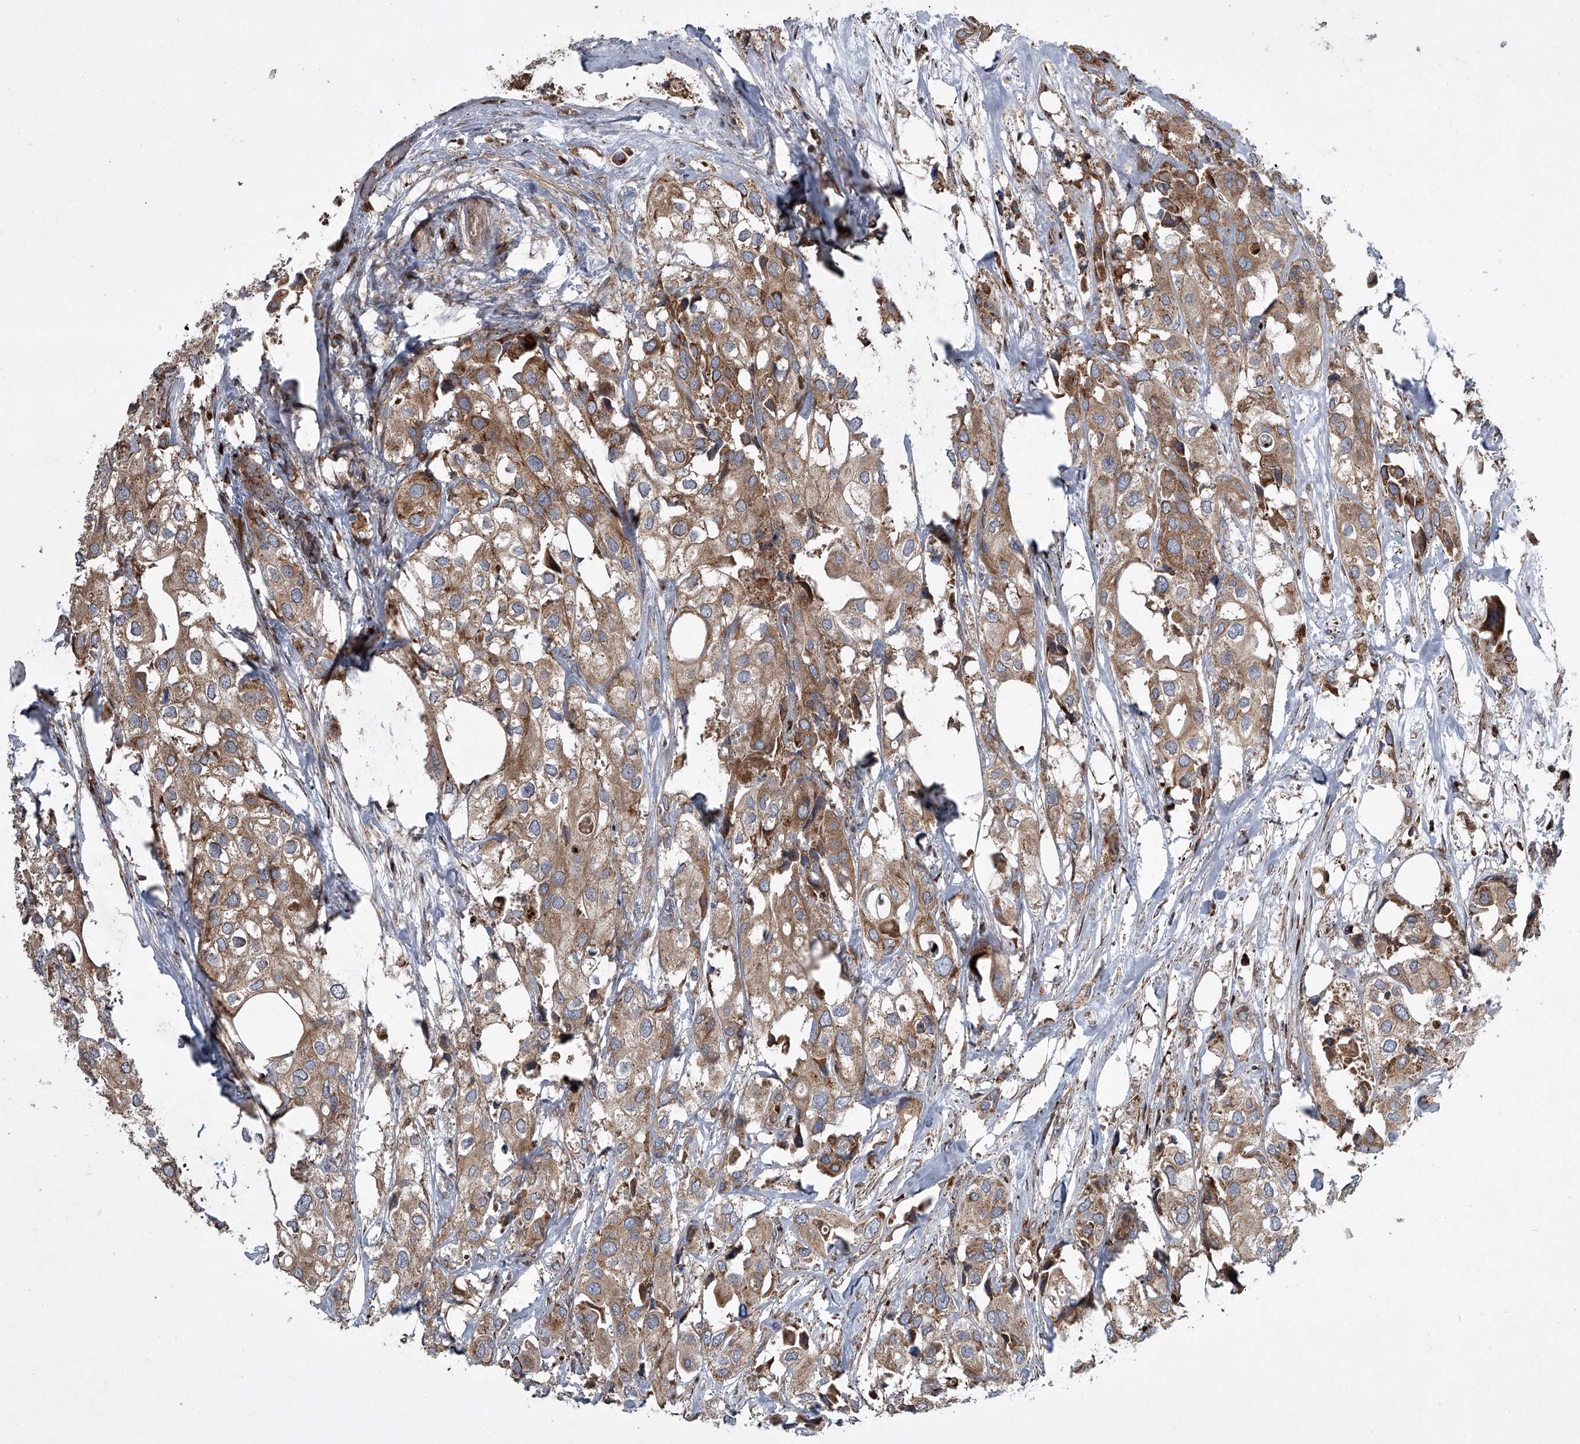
{"staining": {"intensity": "moderate", "quantity": ">75%", "location": "cytoplasmic/membranous"}, "tissue": "urothelial cancer", "cell_type": "Tumor cells", "image_type": "cancer", "snomed": [{"axis": "morphology", "description": "Urothelial carcinoma, High grade"}, {"axis": "topography", "description": "Urinary bladder"}], "caption": "DAB (3,3'-diaminobenzidine) immunohistochemical staining of urothelial cancer exhibits moderate cytoplasmic/membranous protein staining in approximately >75% of tumor cells.", "gene": "STRADA", "patient": {"sex": "male", "age": 64}}